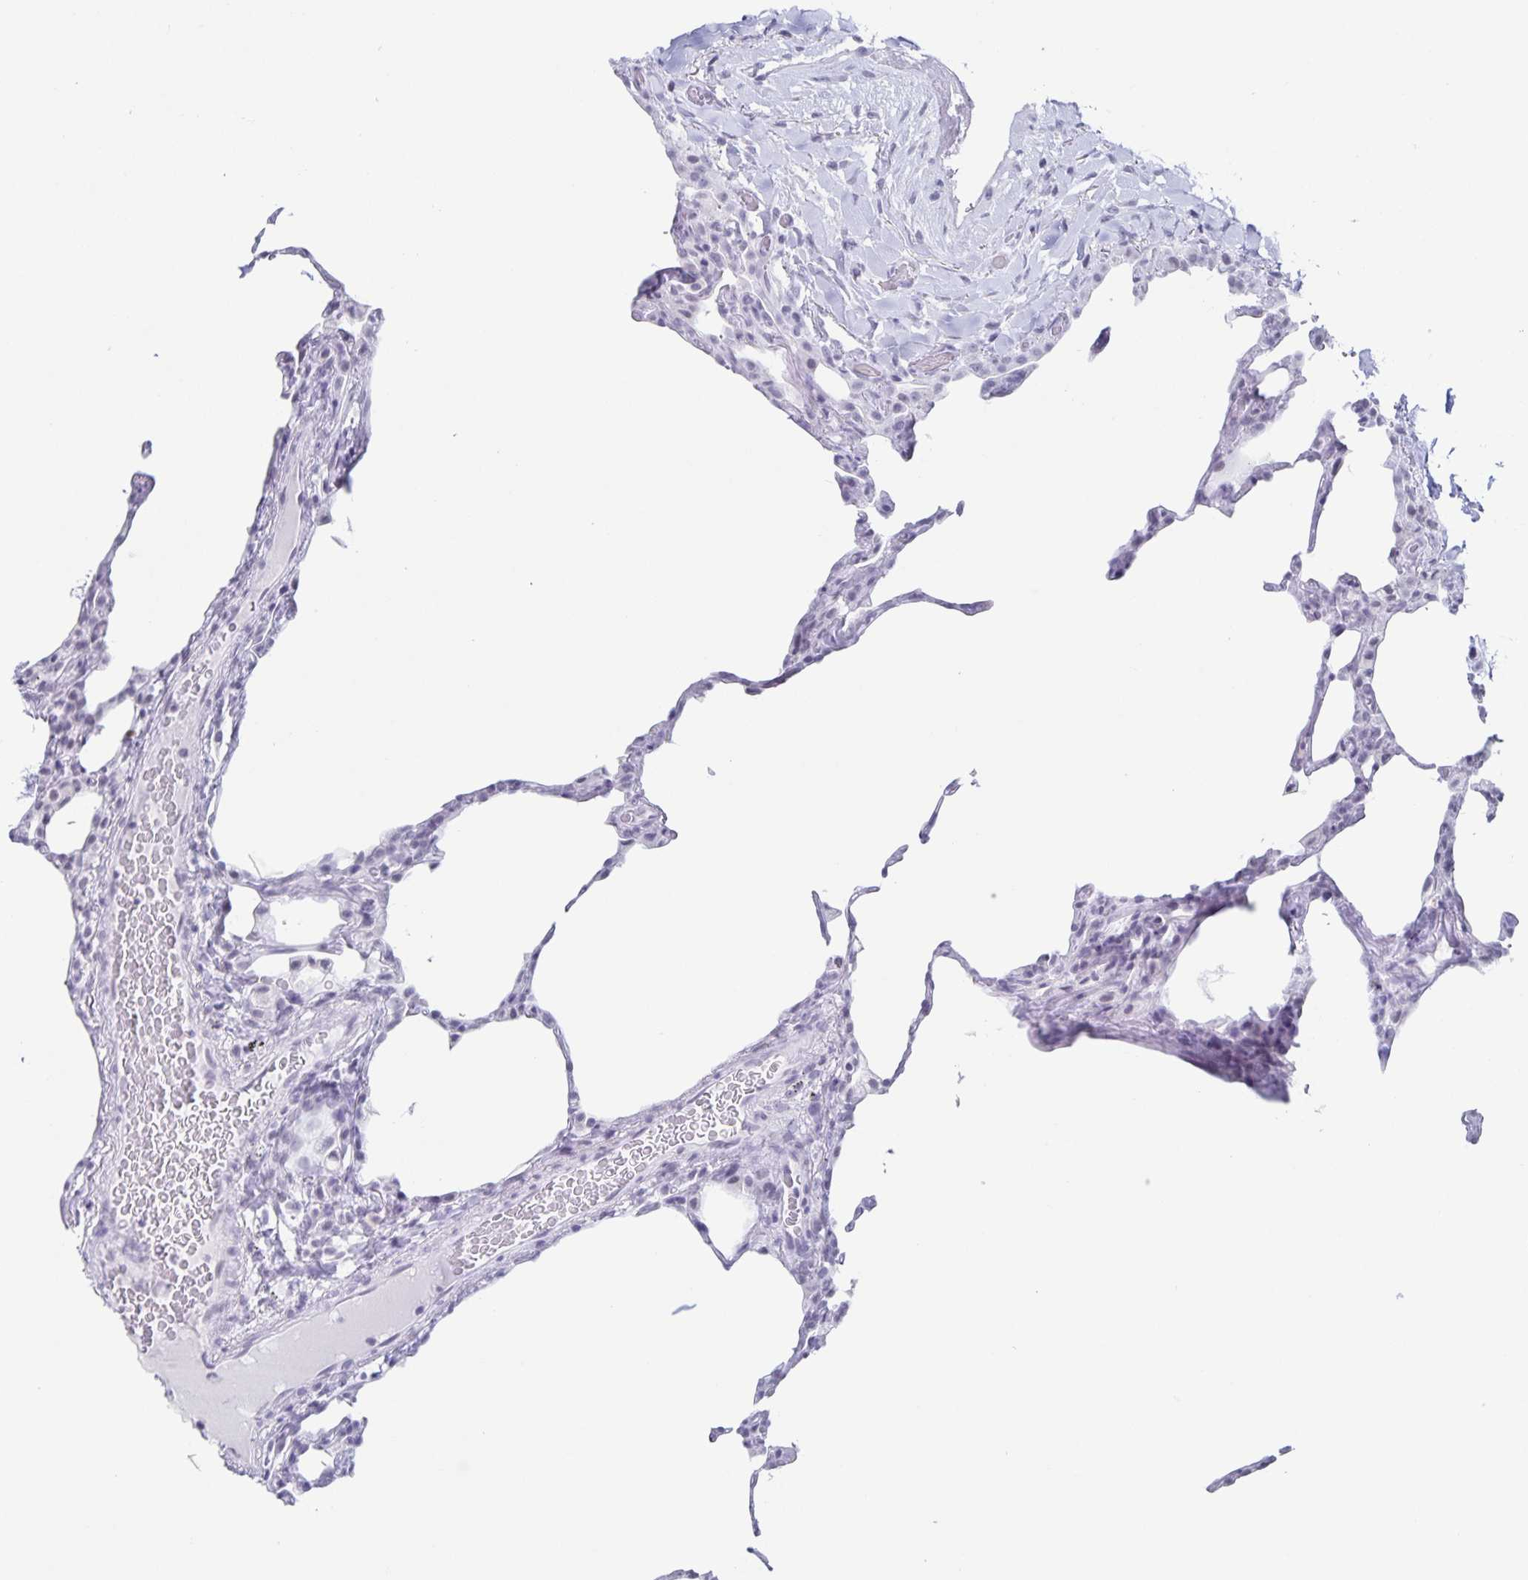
{"staining": {"intensity": "negative", "quantity": "none", "location": "none"}, "tissue": "lung", "cell_type": "Alveolar cells", "image_type": "normal", "snomed": [{"axis": "morphology", "description": "Normal tissue, NOS"}, {"axis": "topography", "description": "Lung"}], "caption": "Histopathology image shows no protein staining in alveolar cells of unremarkable lung.", "gene": "LCE6A", "patient": {"sex": "female", "age": 57}}